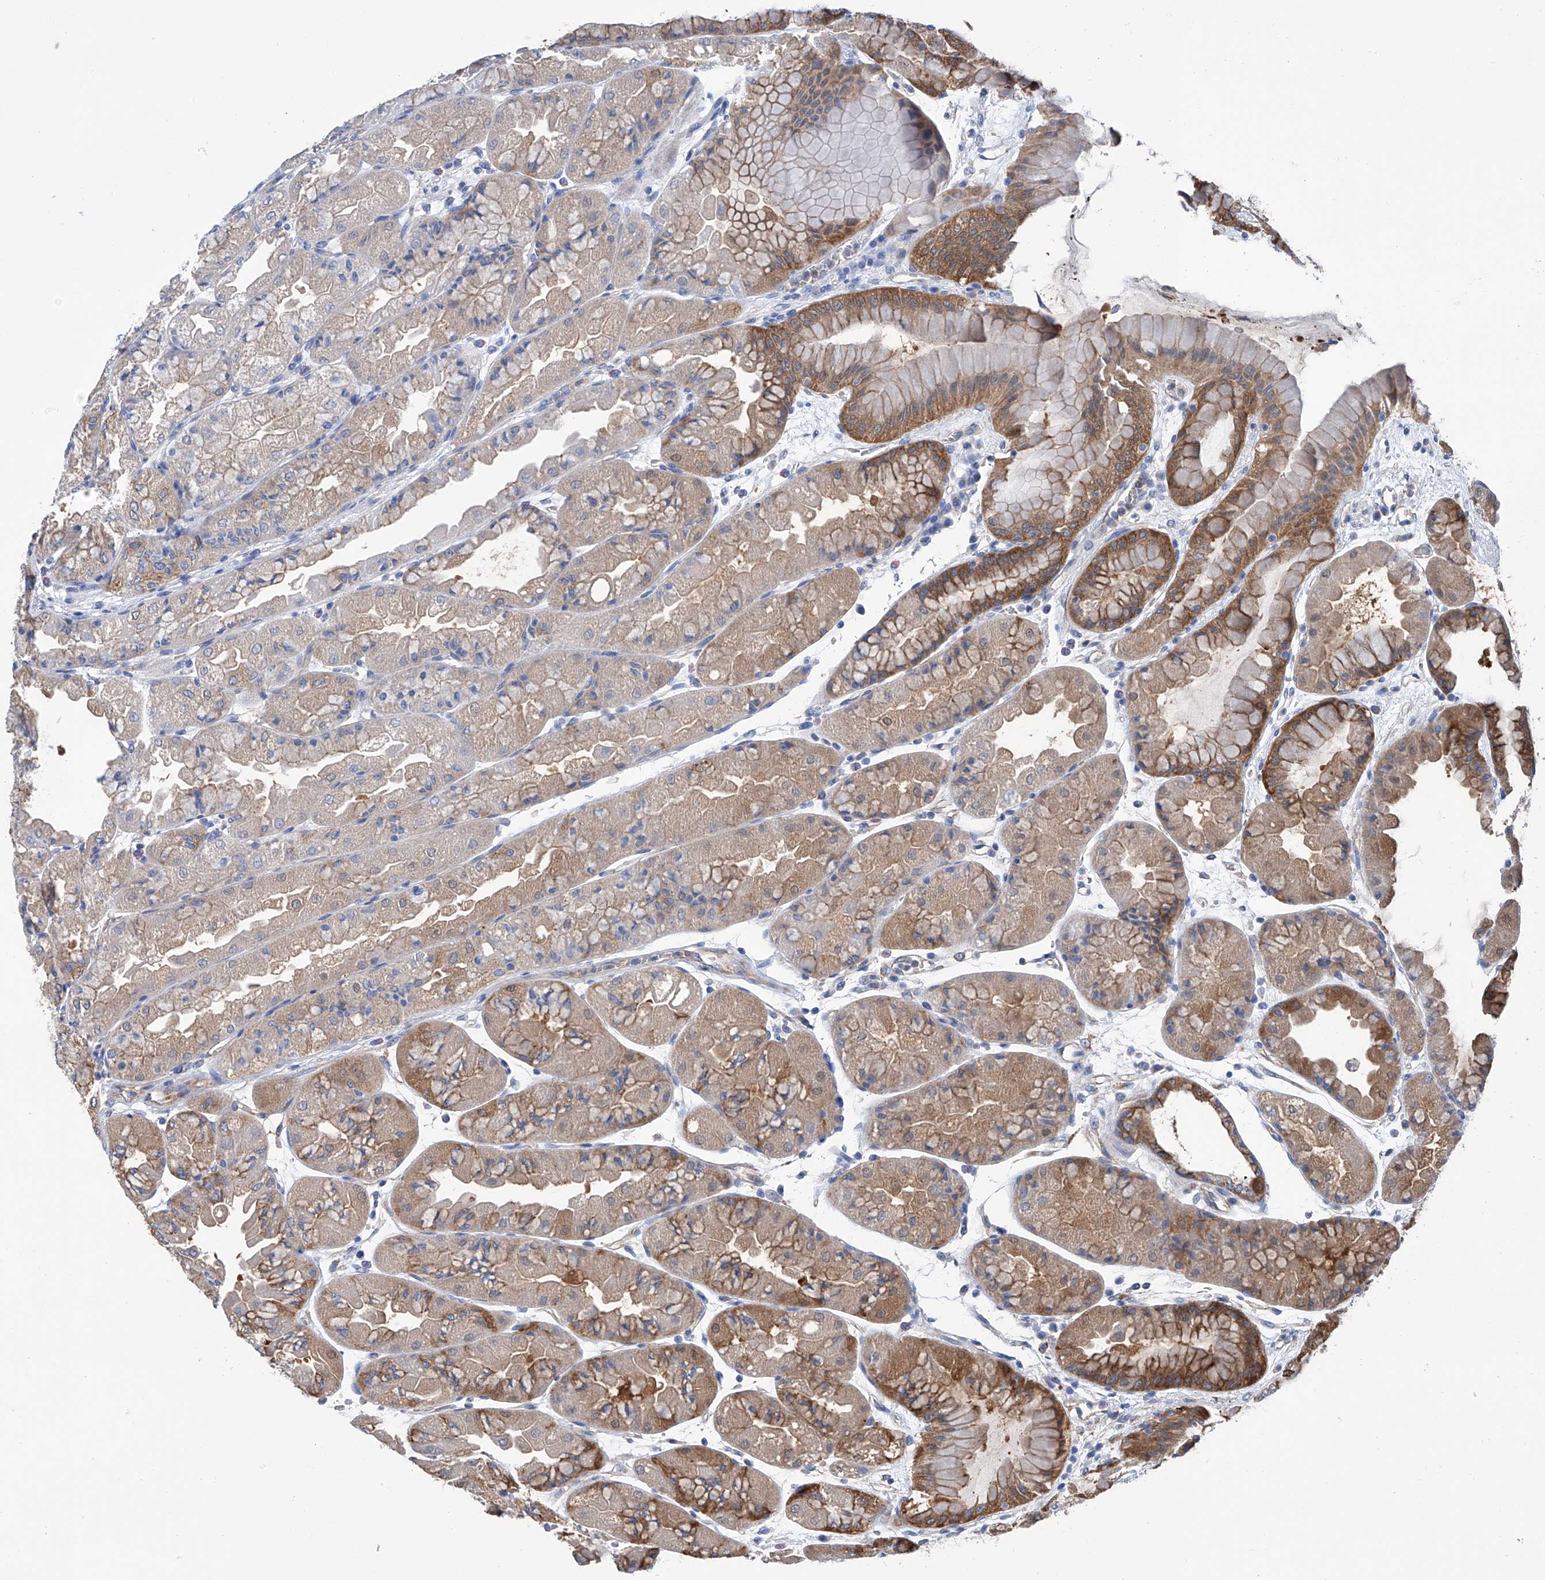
{"staining": {"intensity": "moderate", "quantity": "25%-75%", "location": "cytoplasmic/membranous"}, "tissue": "stomach", "cell_type": "Glandular cells", "image_type": "normal", "snomed": [{"axis": "morphology", "description": "Normal tissue, NOS"}, {"axis": "topography", "description": "Stomach, upper"}], "caption": "The image shows staining of normal stomach, revealing moderate cytoplasmic/membranous protein expression (brown color) within glandular cells. The staining was performed using DAB to visualize the protein expression in brown, while the nuclei were stained in blue with hematoxylin (Magnification: 20x).", "gene": "GPT", "patient": {"sex": "male", "age": 47}}